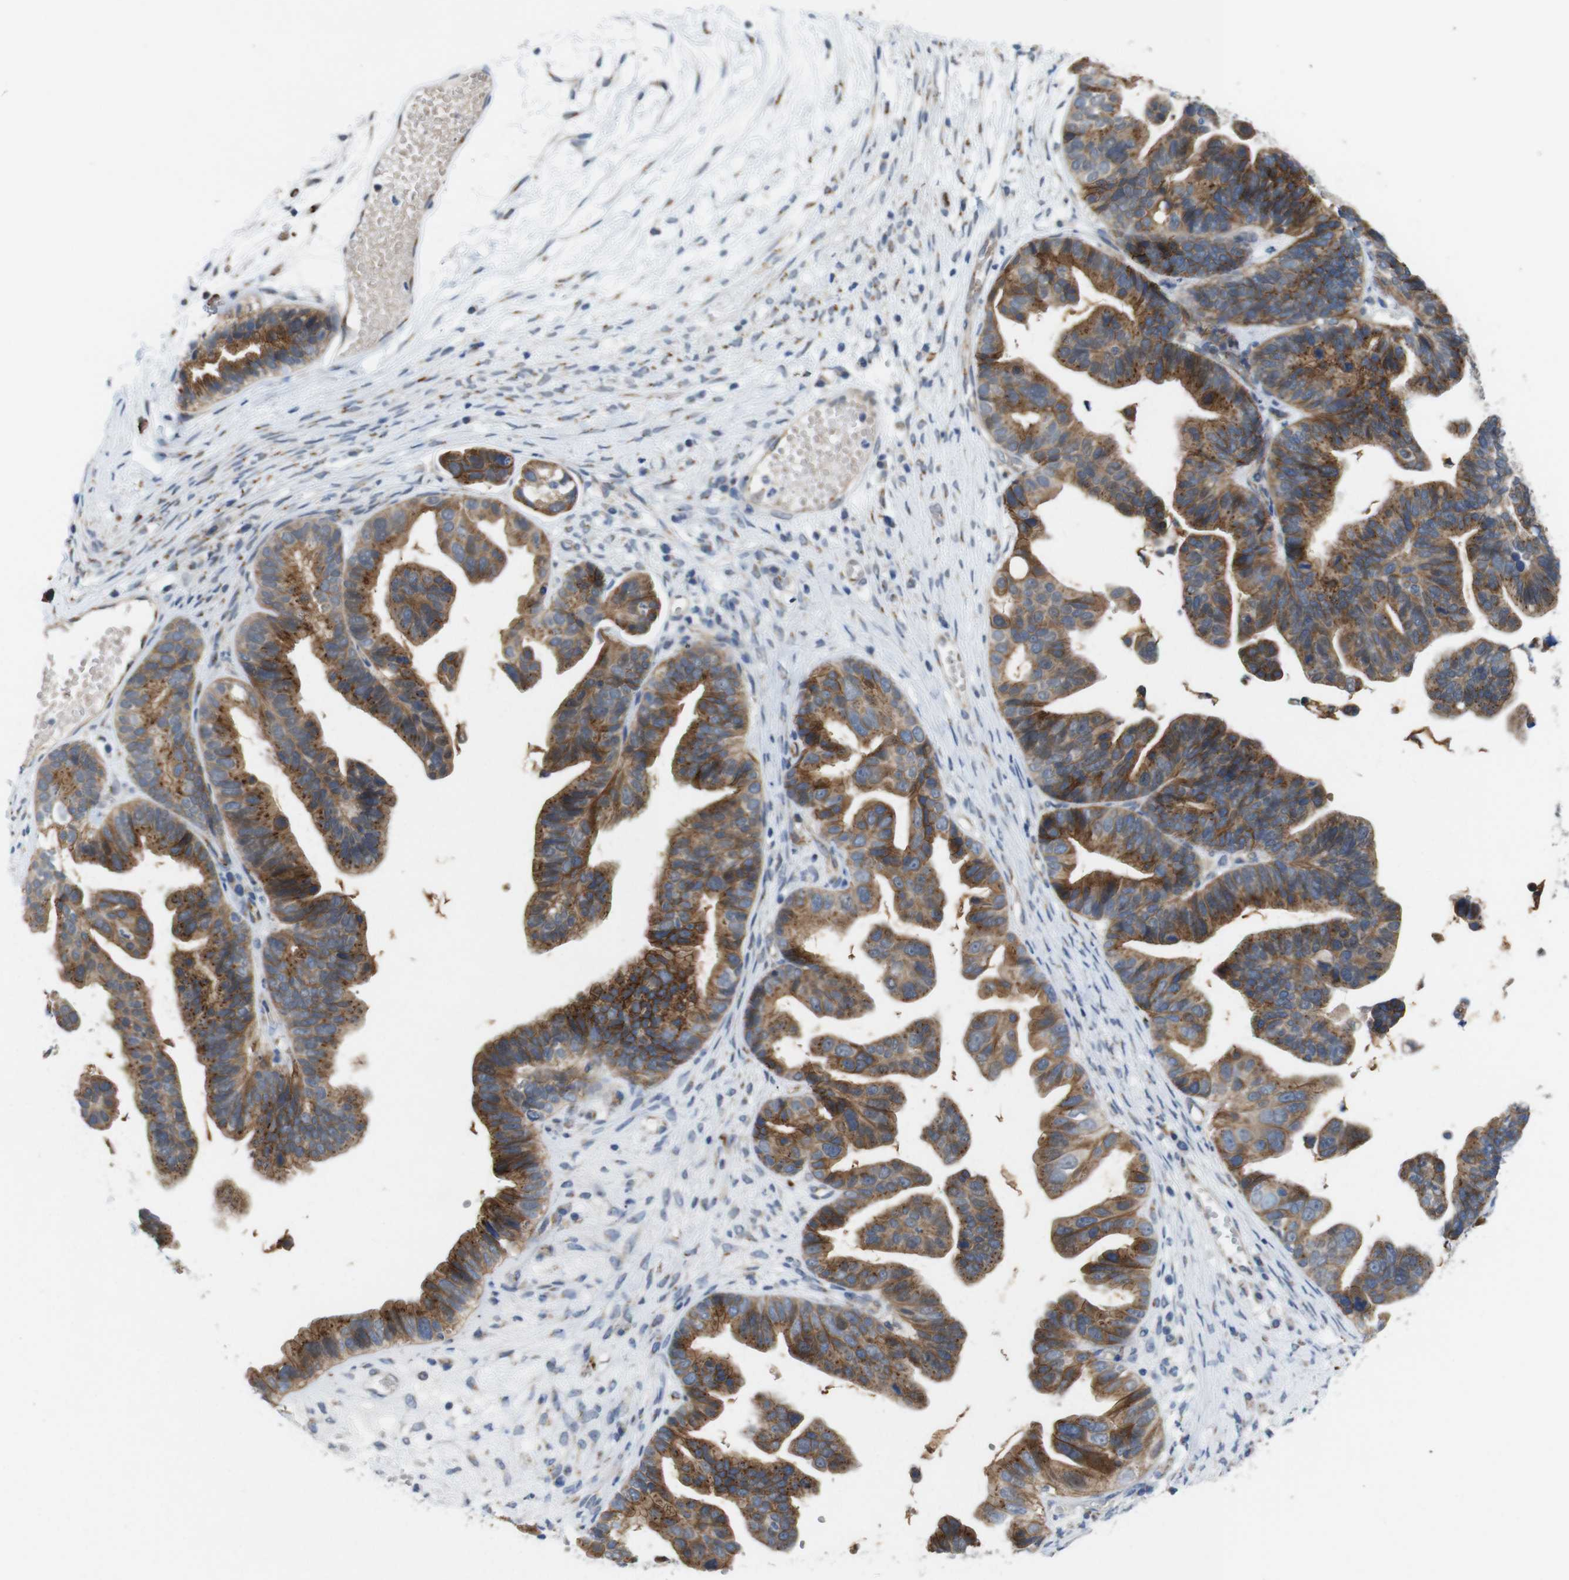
{"staining": {"intensity": "strong", "quantity": ">75%", "location": "cytoplasmic/membranous"}, "tissue": "ovarian cancer", "cell_type": "Tumor cells", "image_type": "cancer", "snomed": [{"axis": "morphology", "description": "Cystadenocarcinoma, serous, NOS"}, {"axis": "topography", "description": "Ovary"}], "caption": "High-magnification brightfield microscopy of ovarian serous cystadenocarcinoma stained with DAB (3,3'-diaminobenzidine) (brown) and counterstained with hematoxylin (blue). tumor cells exhibit strong cytoplasmic/membranous expression is appreciated in approximately>75% of cells. (DAB (3,3'-diaminobenzidine) IHC with brightfield microscopy, high magnification).", "gene": "EFCAB14", "patient": {"sex": "female", "age": 56}}